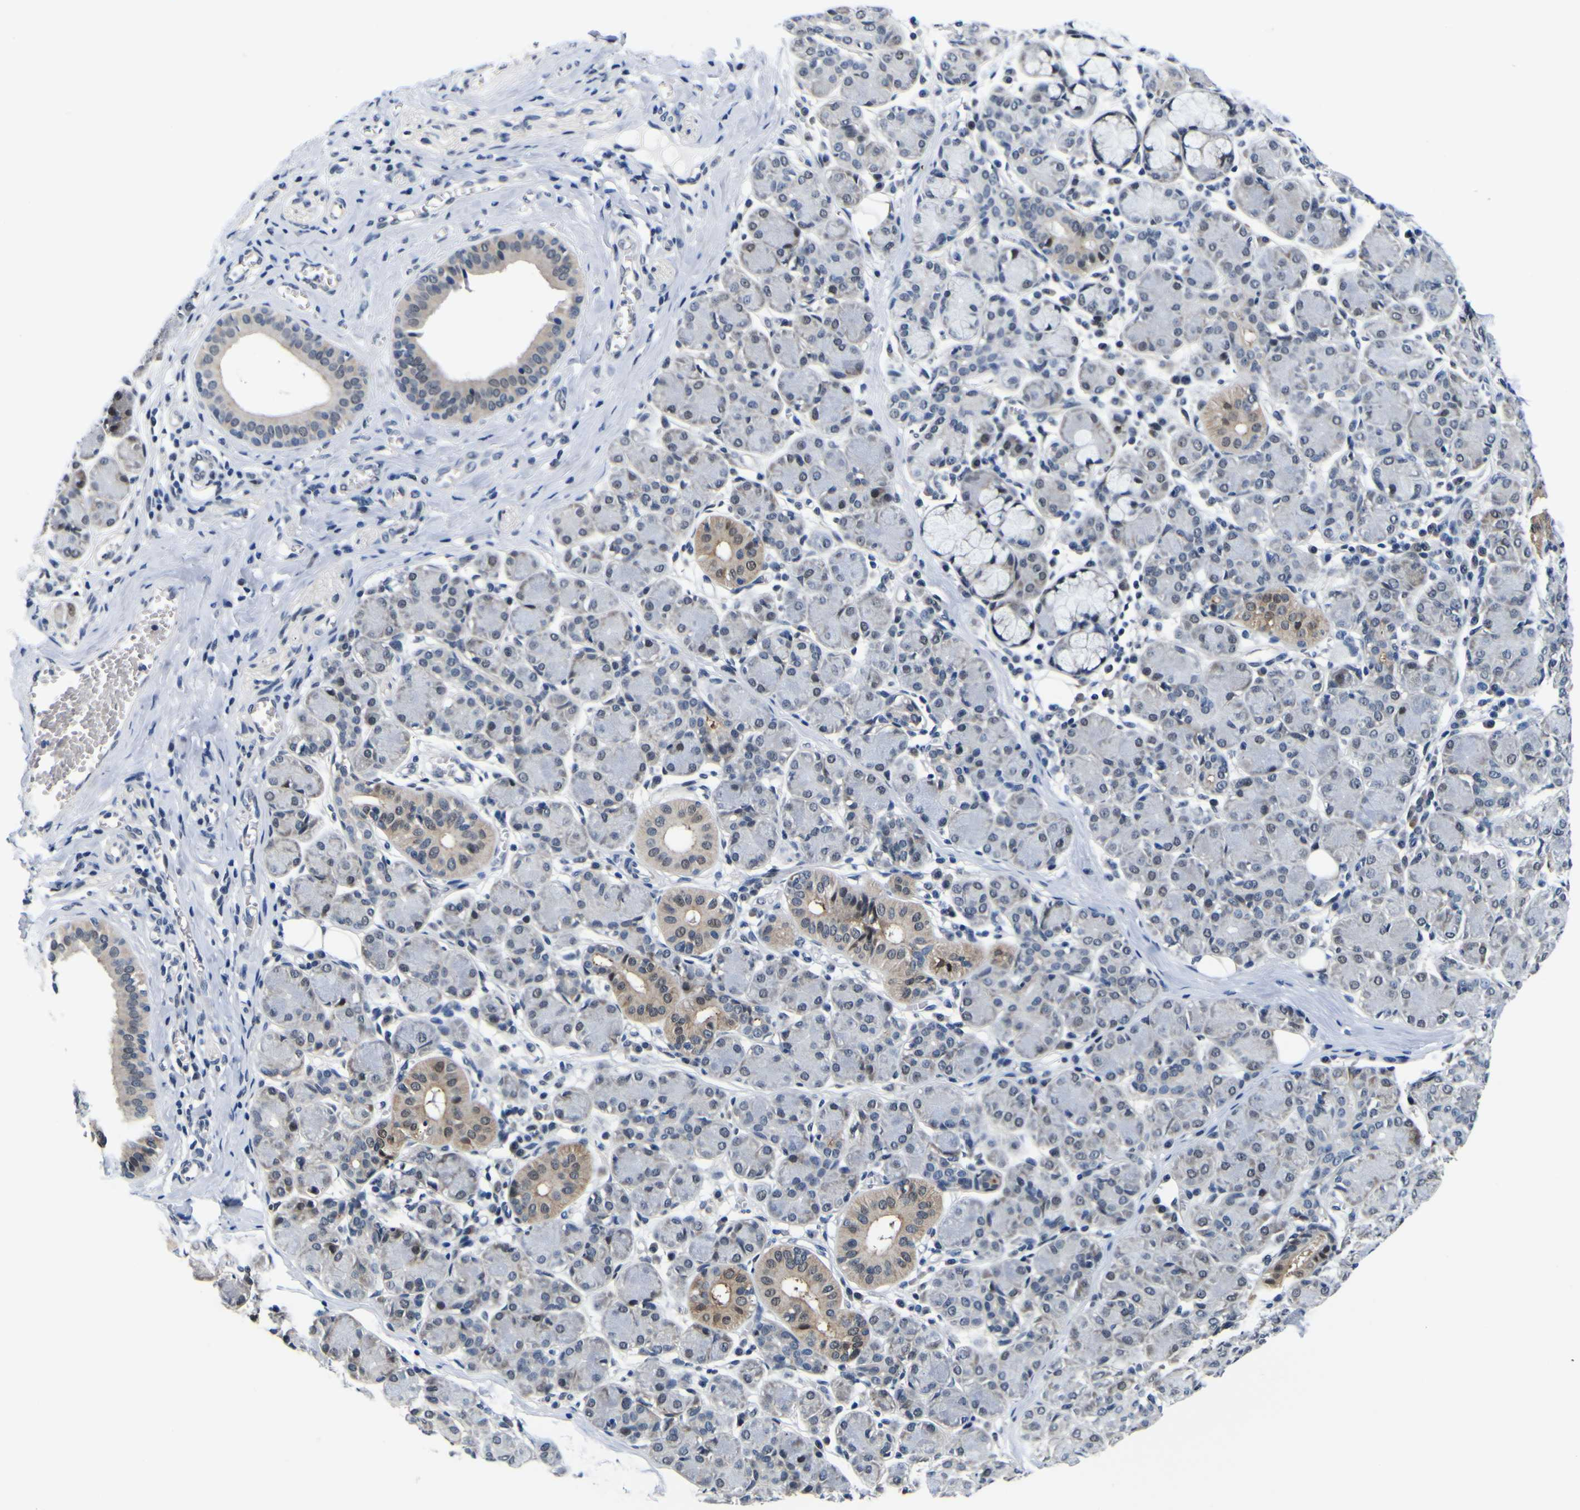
{"staining": {"intensity": "moderate", "quantity": "25%-75%", "location": "nuclear"}, "tissue": "salivary gland", "cell_type": "Glandular cells", "image_type": "normal", "snomed": [{"axis": "morphology", "description": "Normal tissue, NOS"}, {"axis": "morphology", "description": "Inflammation, NOS"}, {"axis": "topography", "description": "Lymph node"}, {"axis": "topography", "description": "Salivary gland"}], "caption": "Salivary gland stained for a protein reveals moderate nuclear positivity in glandular cells. (IHC, brightfield microscopy, high magnification).", "gene": "CUL4B", "patient": {"sex": "male", "age": 3}}